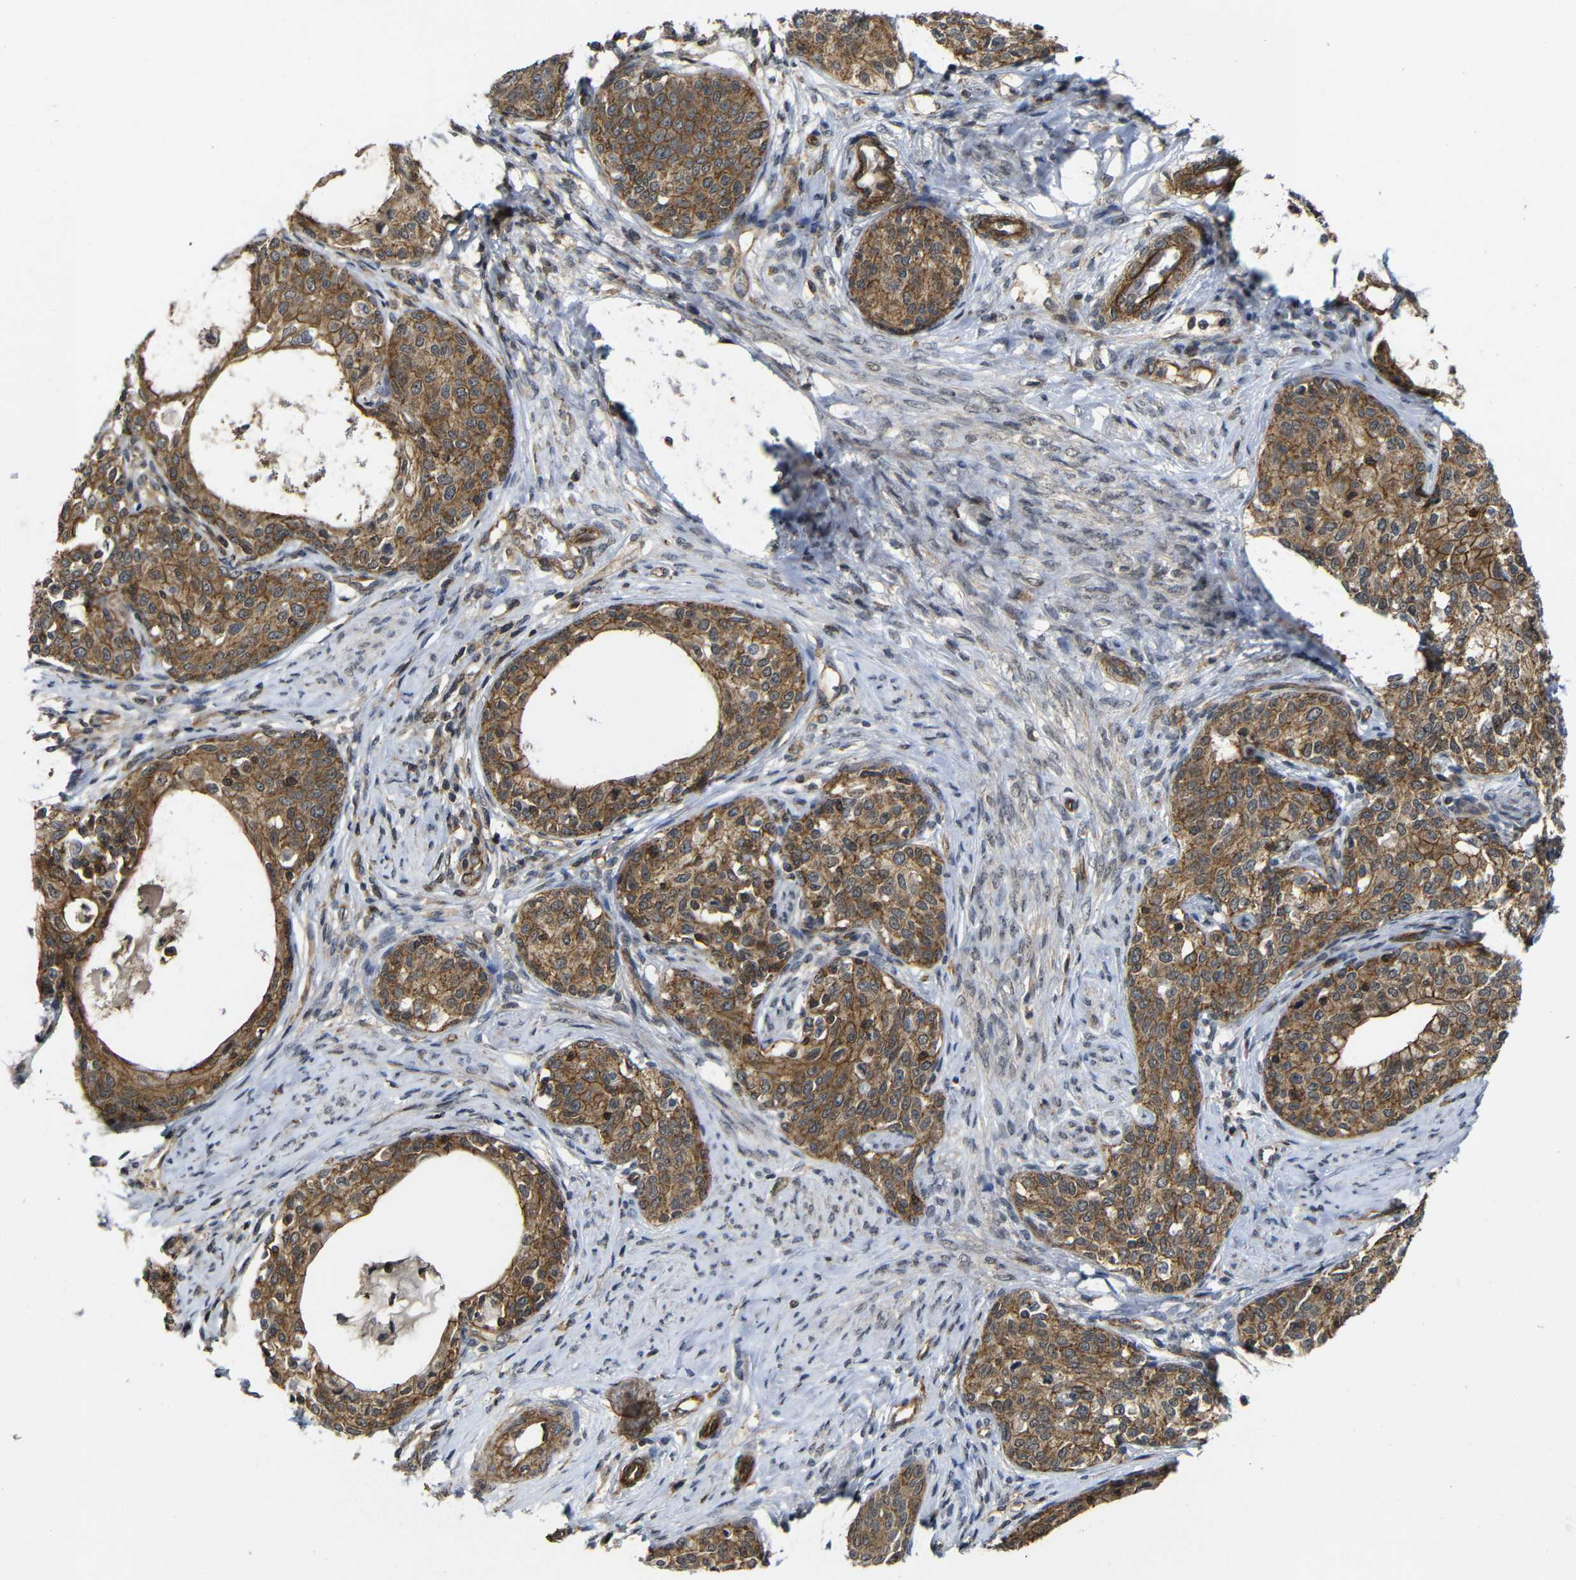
{"staining": {"intensity": "moderate", "quantity": ">75%", "location": "cytoplasmic/membranous"}, "tissue": "cervical cancer", "cell_type": "Tumor cells", "image_type": "cancer", "snomed": [{"axis": "morphology", "description": "Squamous cell carcinoma, NOS"}, {"axis": "morphology", "description": "Adenocarcinoma, NOS"}, {"axis": "topography", "description": "Cervix"}], "caption": "High-power microscopy captured an IHC photomicrograph of adenocarcinoma (cervical), revealing moderate cytoplasmic/membranous positivity in approximately >75% of tumor cells.", "gene": "NANOS1", "patient": {"sex": "female", "age": 52}}